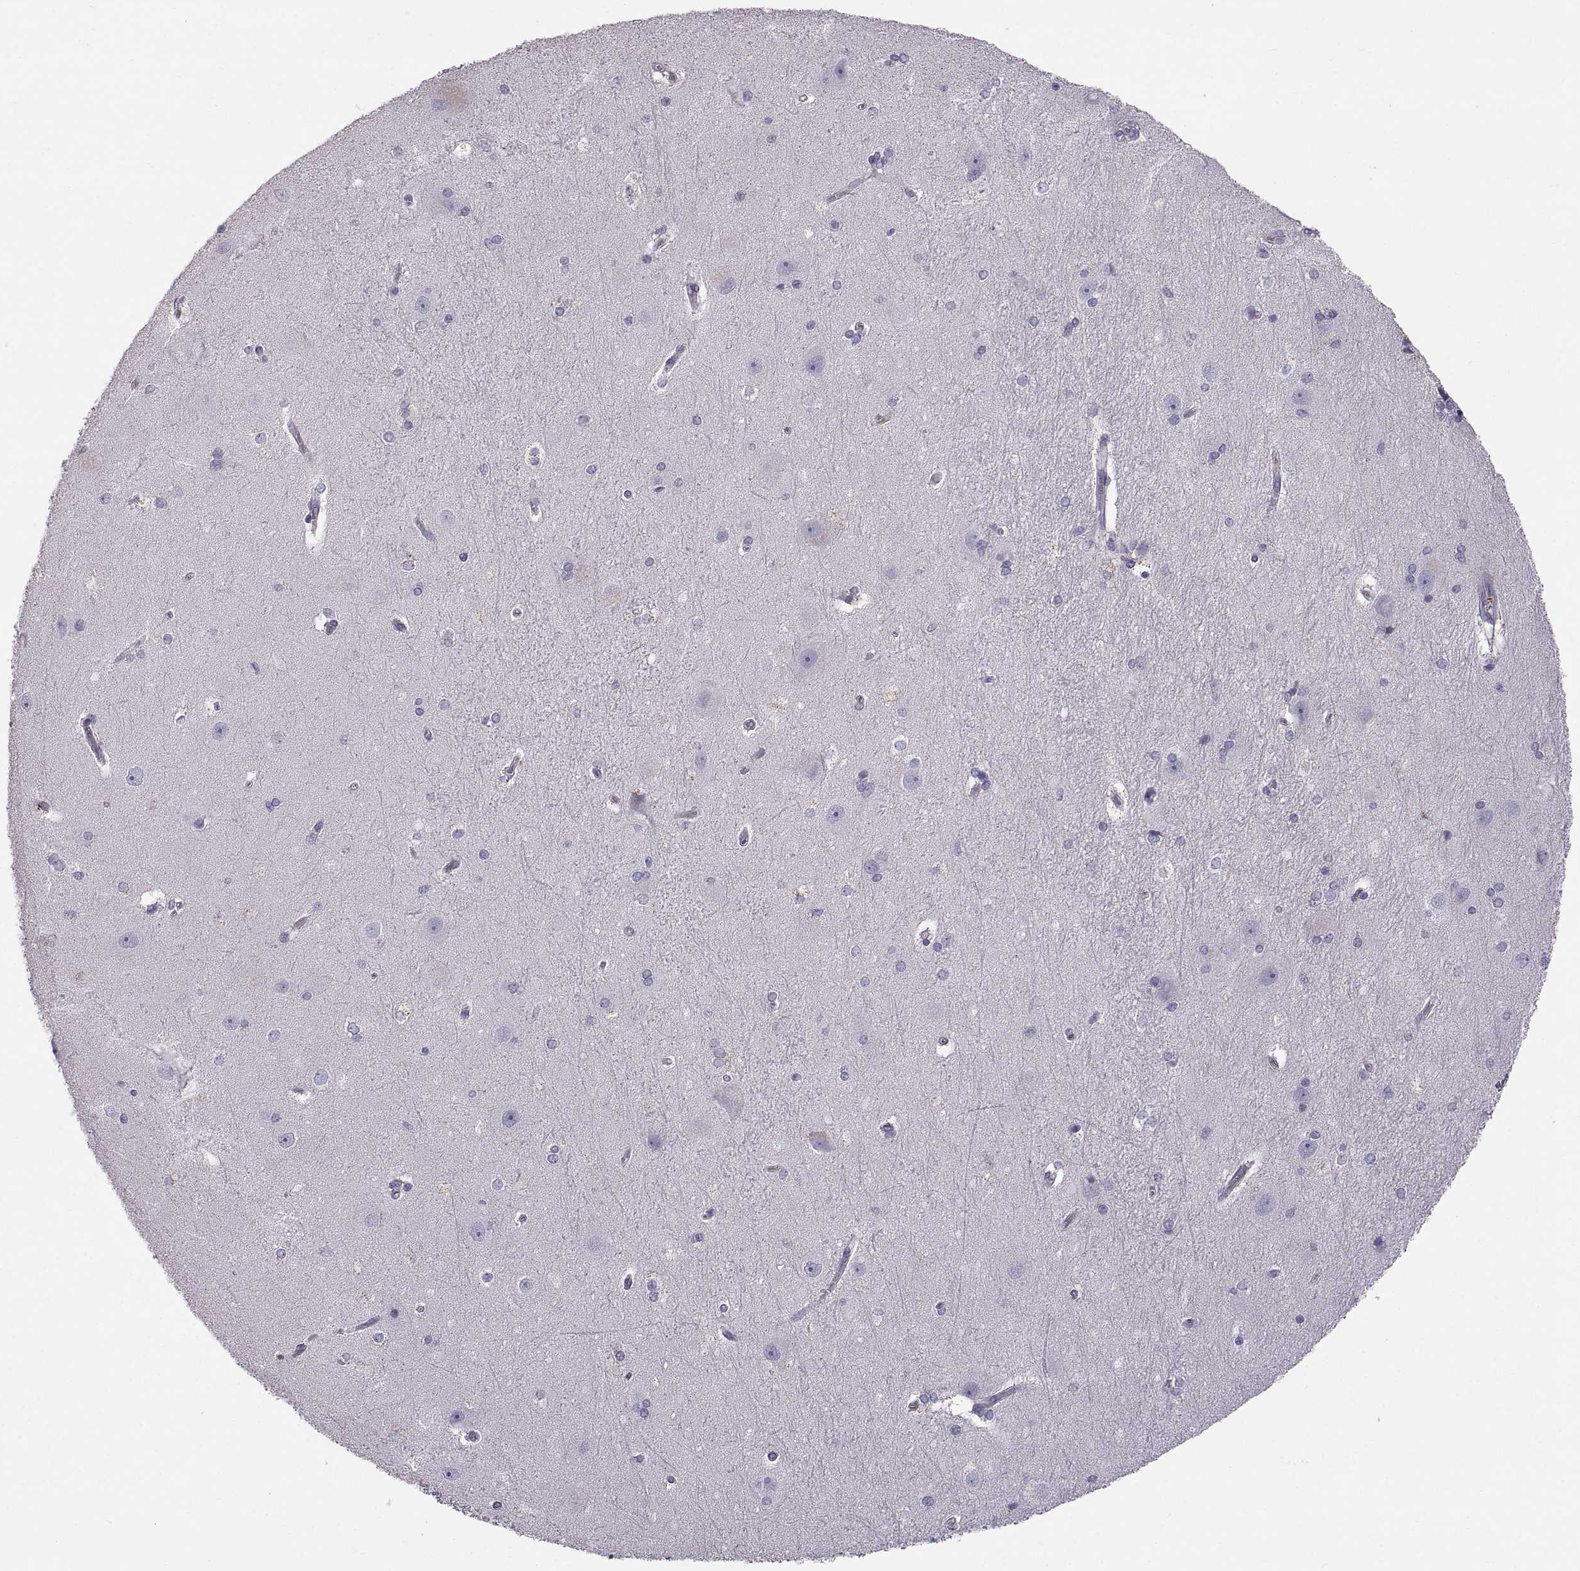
{"staining": {"intensity": "negative", "quantity": "none", "location": "none"}, "tissue": "hippocampus", "cell_type": "Glial cells", "image_type": "normal", "snomed": [{"axis": "morphology", "description": "Normal tissue, NOS"}, {"axis": "topography", "description": "Cerebral cortex"}, {"axis": "topography", "description": "Hippocampus"}], "caption": "Immunohistochemical staining of unremarkable human hippocampus reveals no significant expression in glial cells. (Stains: DAB (3,3'-diaminobenzidine) immunohistochemistry (IHC) with hematoxylin counter stain, Microscopy: brightfield microscopy at high magnification).", "gene": "ADAM32", "patient": {"sex": "female", "age": 19}}